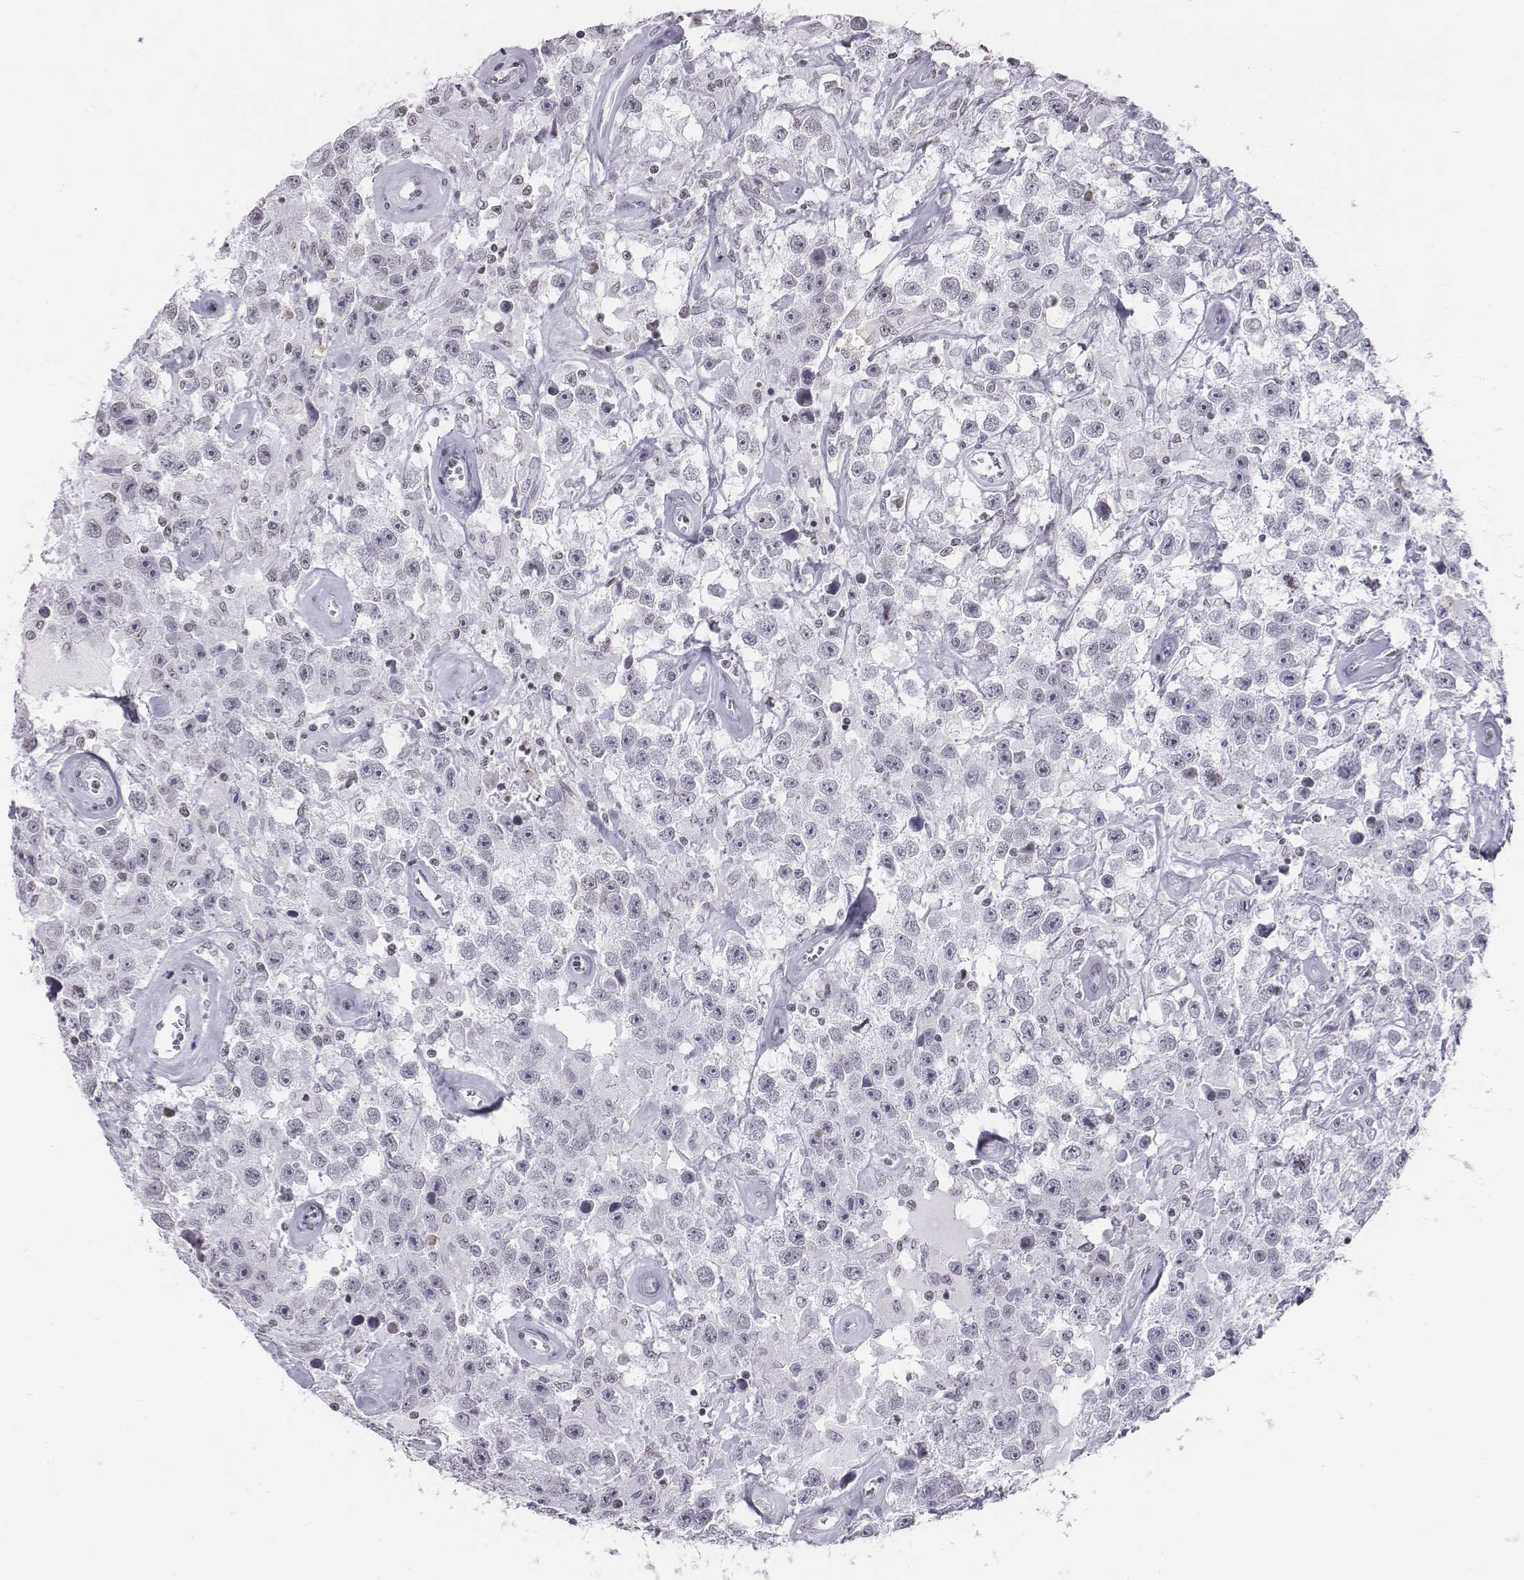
{"staining": {"intensity": "negative", "quantity": "none", "location": "none"}, "tissue": "testis cancer", "cell_type": "Tumor cells", "image_type": "cancer", "snomed": [{"axis": "morphology", "description": "Seminoma, NOS"}, {"axis": "topography", "description": "Testis"}], "caption": "Tumor cells show no significant staining in testis seminoma. Nuclei are stained in blue.", "gene": "BARHL1", "patient": {"sex": "male", "age": 43}}